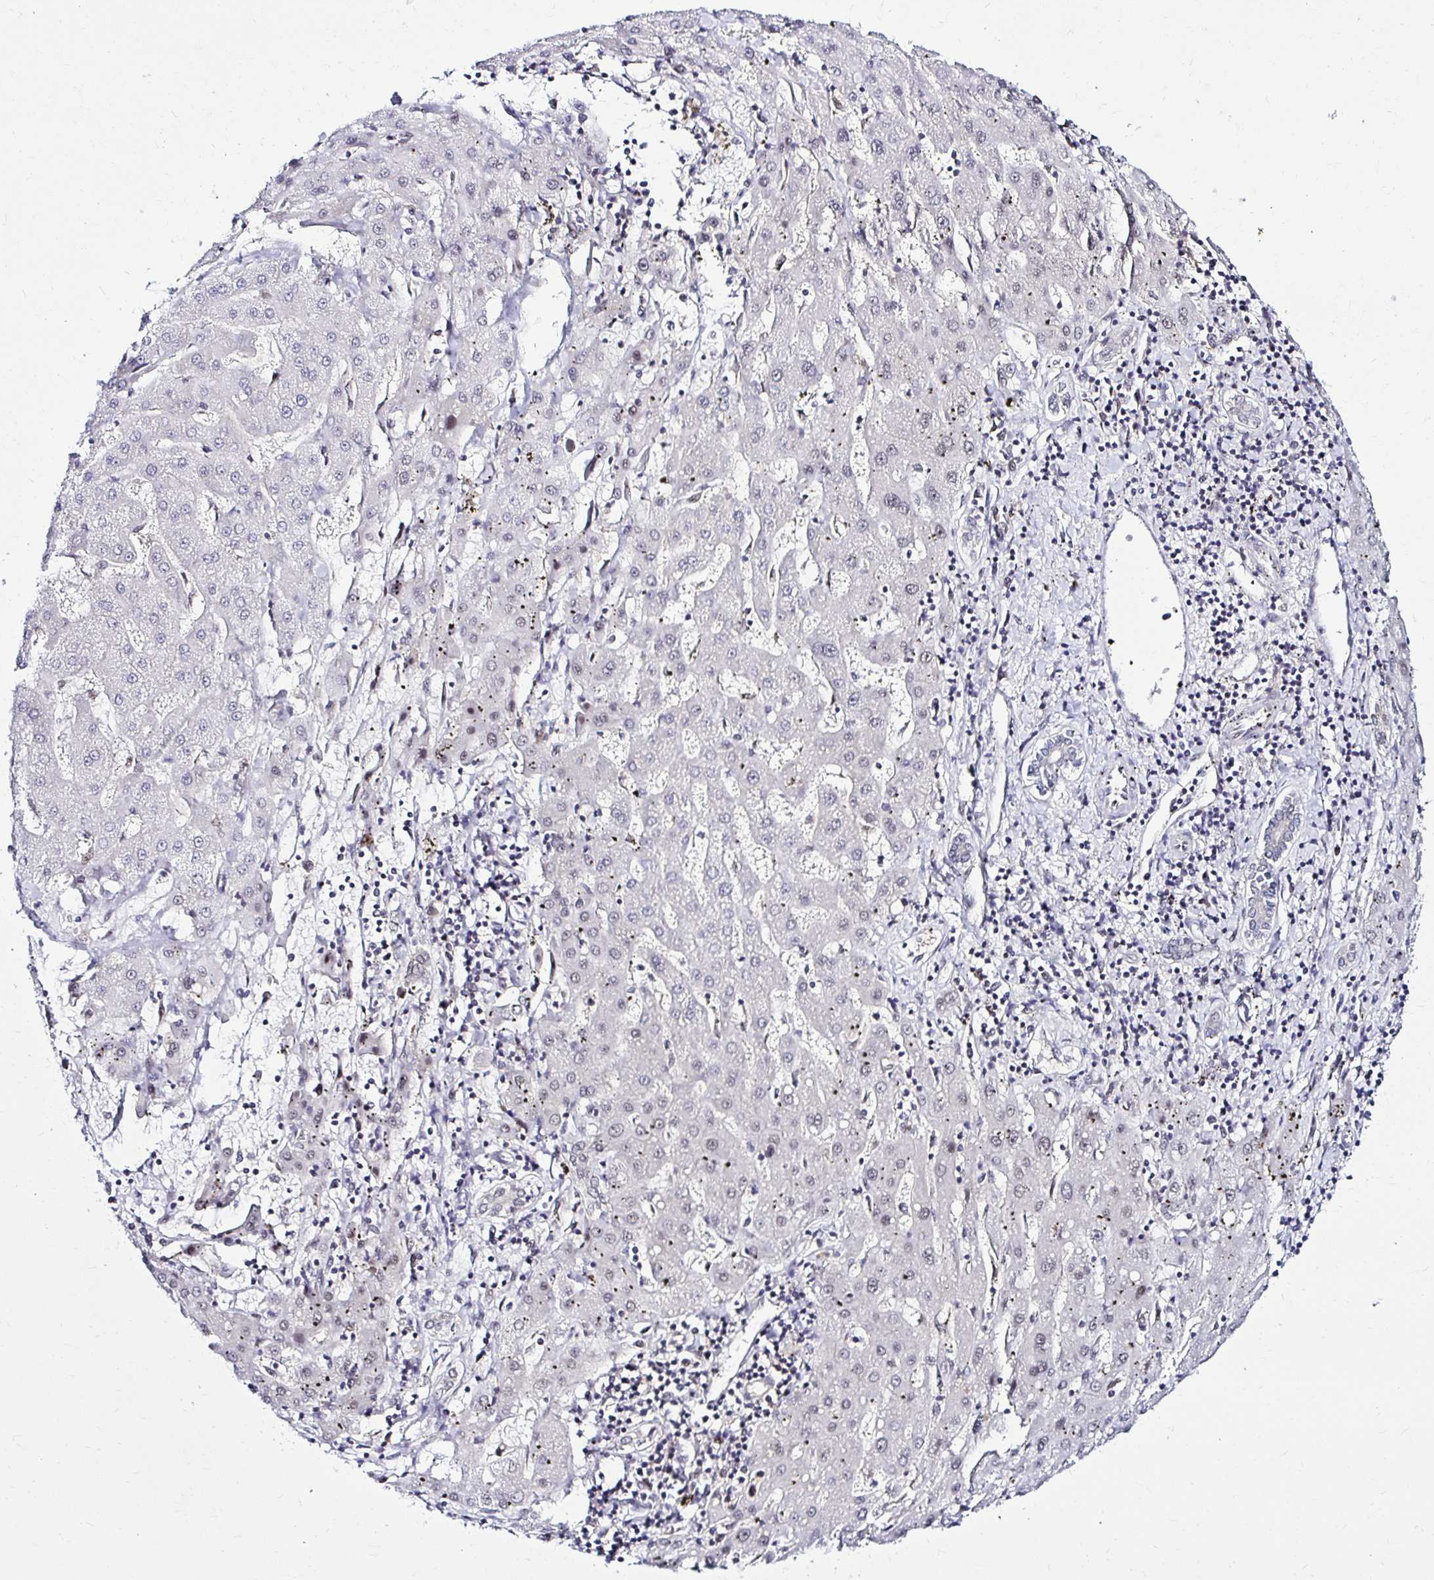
{"staining": {"intensity": "weak", "quantity": "<25%", "location": "nuclear"}, "tissue": "liver cancer", "cell_type": "Tumor cells", "image_type": "cancer", "snomed": [{"axis": "morphology", "description": "Carcinoma, Hepatocellular, NOS"}, {"axis": "topography", "description": "Liver"}], "caption": "Liver cancer was stained to show a protein in brown. There is no significant positivity in tumor cells.", "gene": "PSMD3", "patient": {"sex": "male", "age": 72}}